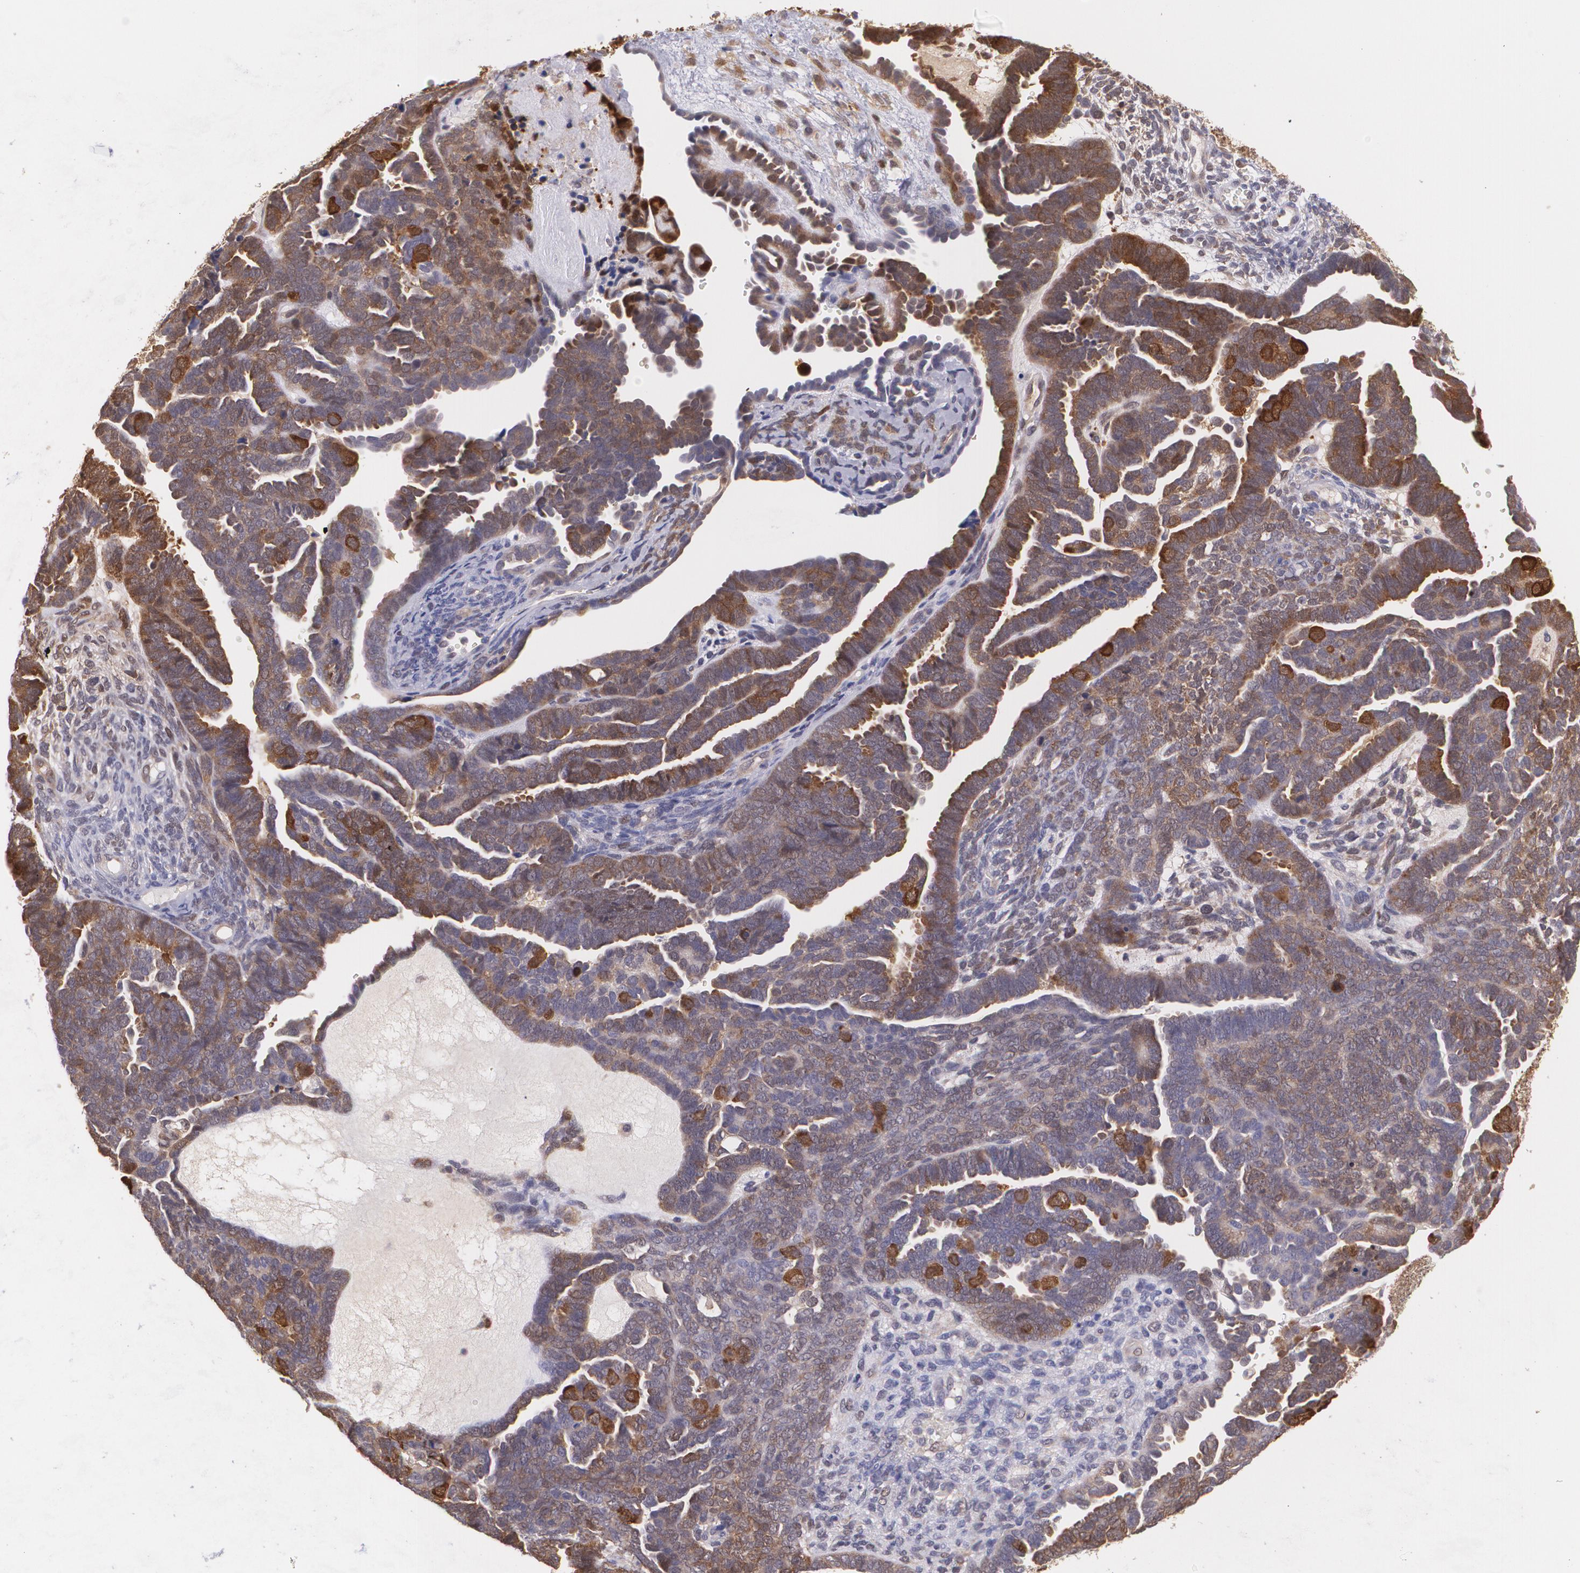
{"staining": {"intensity": "moderate", "quantity": ">75%", "location": "cytoplasmic/membranous"}, "tissue": "endometrial cancer", "cell_type": "Tumor cells", "image_type": "cancer", "snomed": [{"axis": "morphology", "description": "Neoplasm, malignant, NOS"}, {"axis": "topography", "description": "Endometrium"}], "caption": "Endometrial cancer was stained to show a protein in brown. There is medium levels of moderate cytoplasmic/membranous positivity in about >75% of tumor cells.", "gene": "HSPH1", "patient": {"sex": "female", "age": 74}}